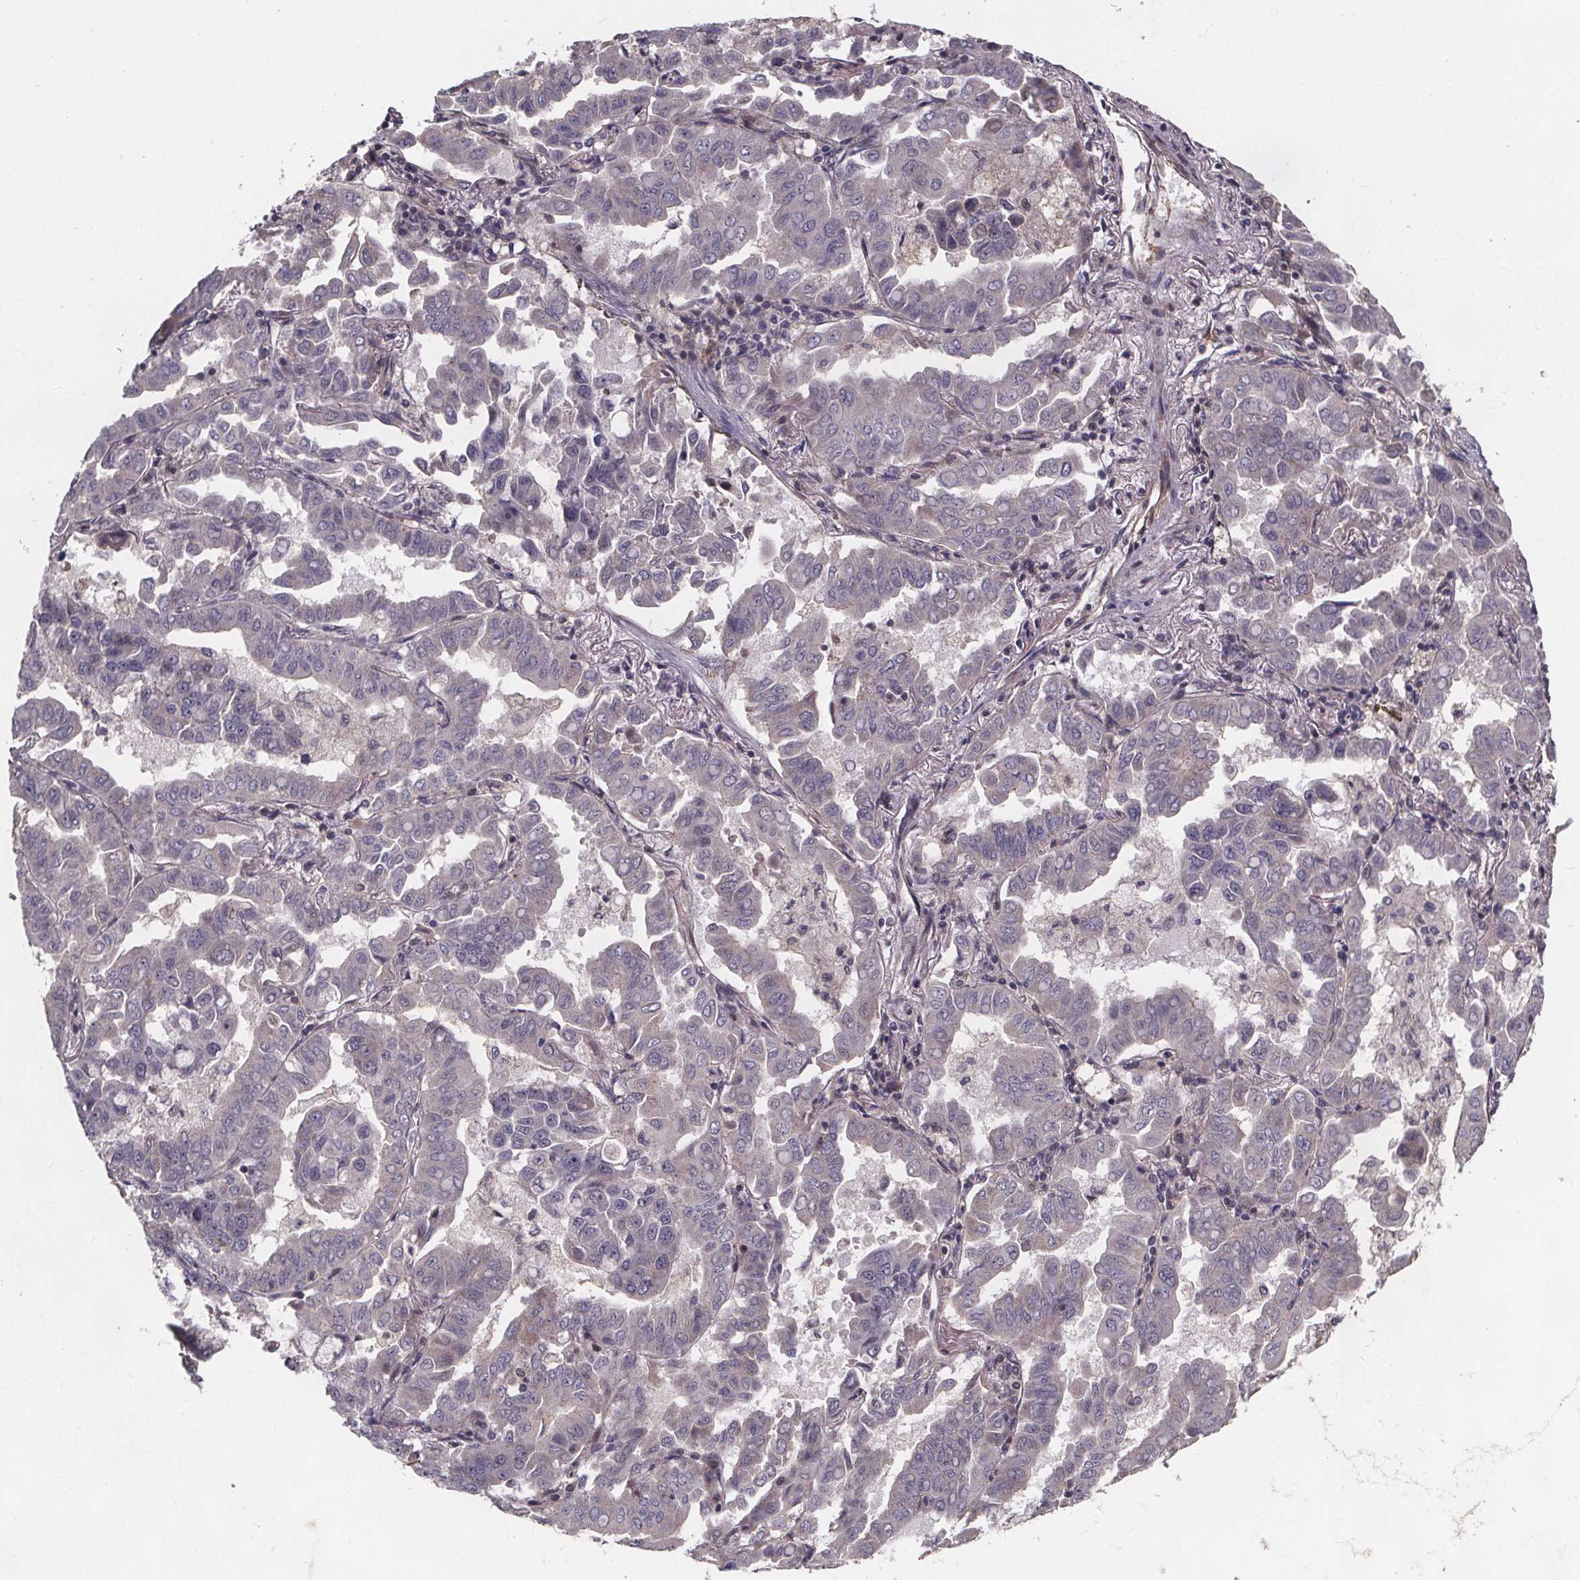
{"staining": {"intensity": "negative", "quantity": "none", "location": "none"}, "tissue": "lung cancer", "cell_type": "Tumor cells", "image_type": "cancer", "snomed": [{"axis": "morphology", "description": "Adenocarcinoma, NOS"}, {"axis": "topography", "description": "Lung"}], "caption": "A photomicrograph of human lung adenocarcinoma is negative for staining in tumor cells.", "gene": "YME1L1", "patient": {"sex": "male", "age": 64}}